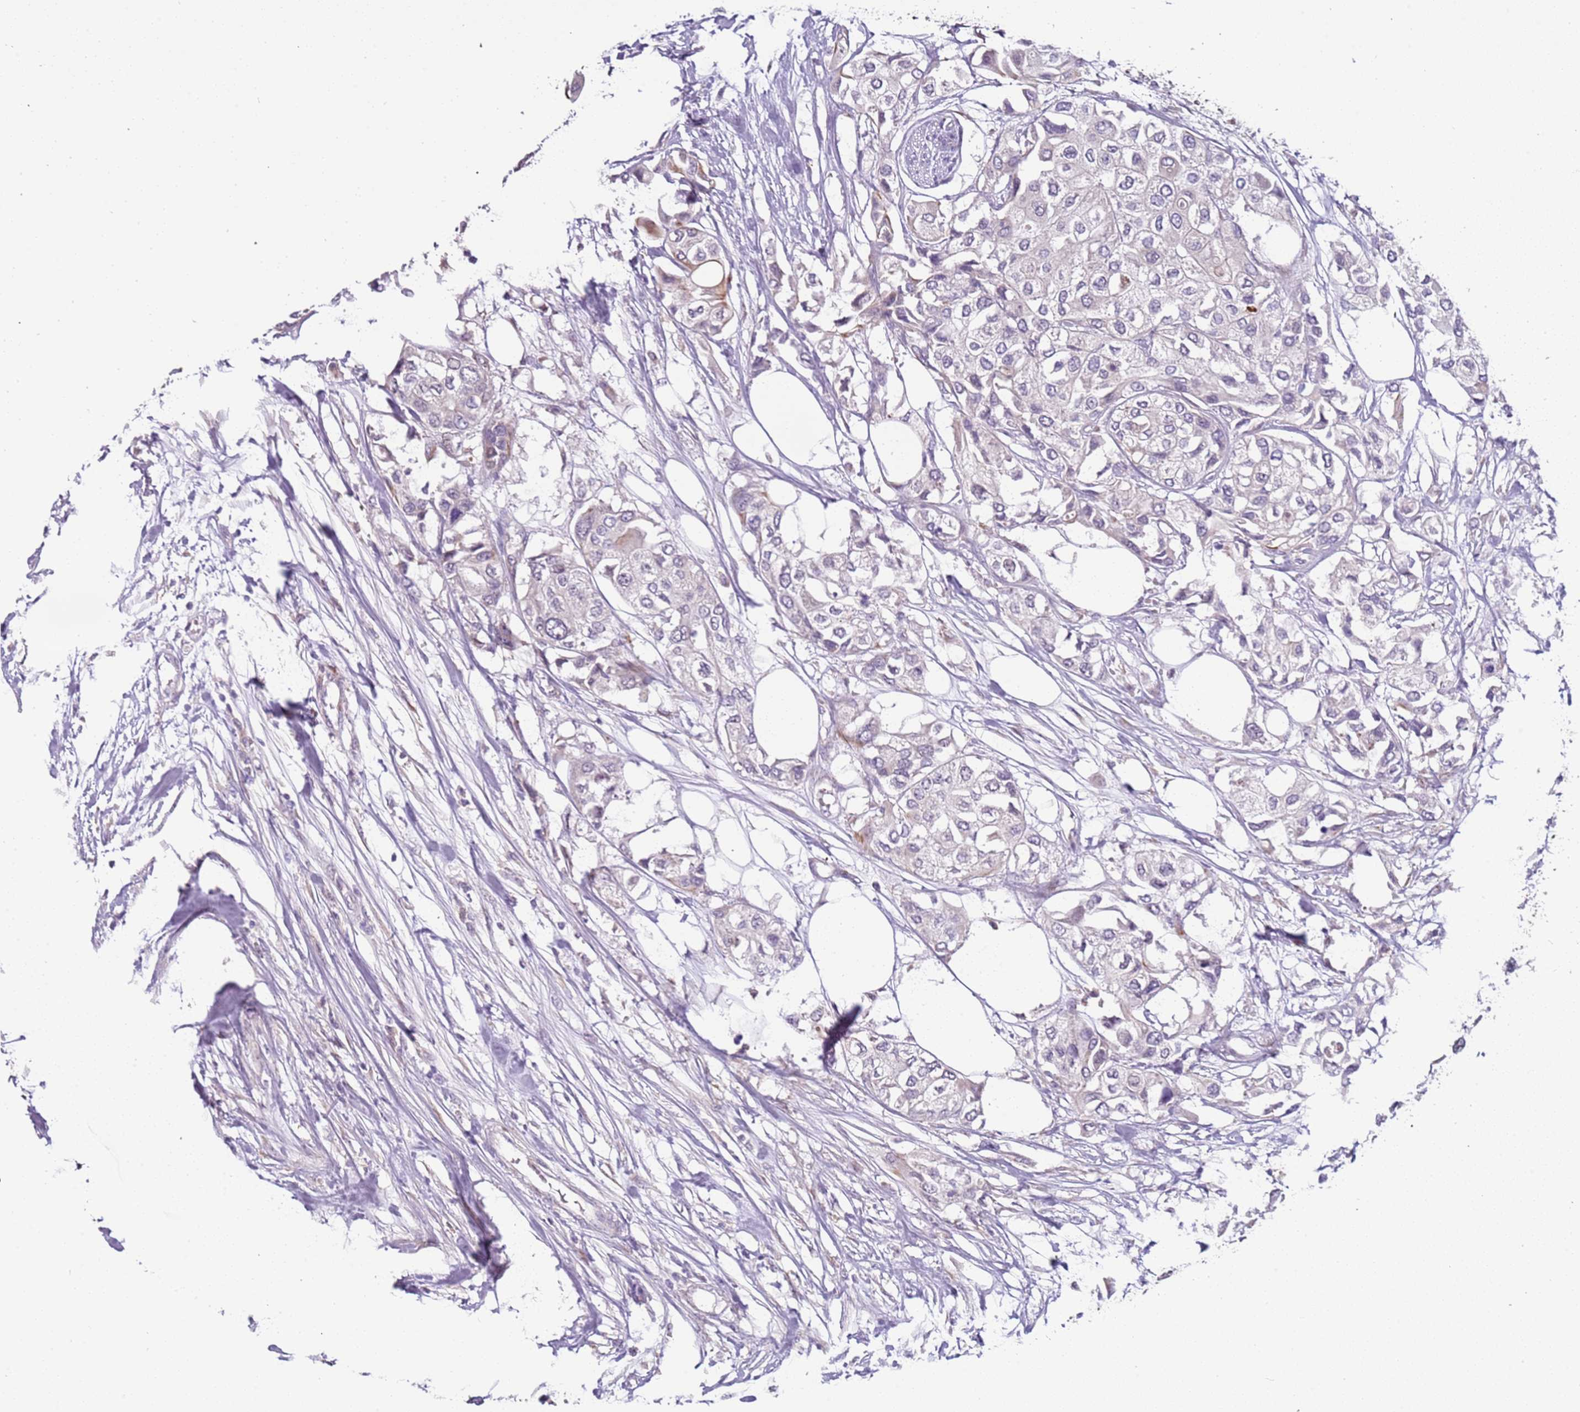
{"staining": {"intensity": "negative", "quantity": "none", "location": "none"}, "tissue": "urothelial cancer", "cell_type": "Tumor cells", "image_type": "cancer", "snomed": [{"axis": "morphology", "description": "Urothelial carcinoma, High grade"}, {"axis": "topography", "description": "Urinary bladder"}], "caption": "Protein analysis of urothelial cancer exhibits no significant expression in tumor cells. (DAB immunohistochemistry (IHC), high magnification).", "gene": "UCMA", "patient": {"sex": "male", "age": 64}}